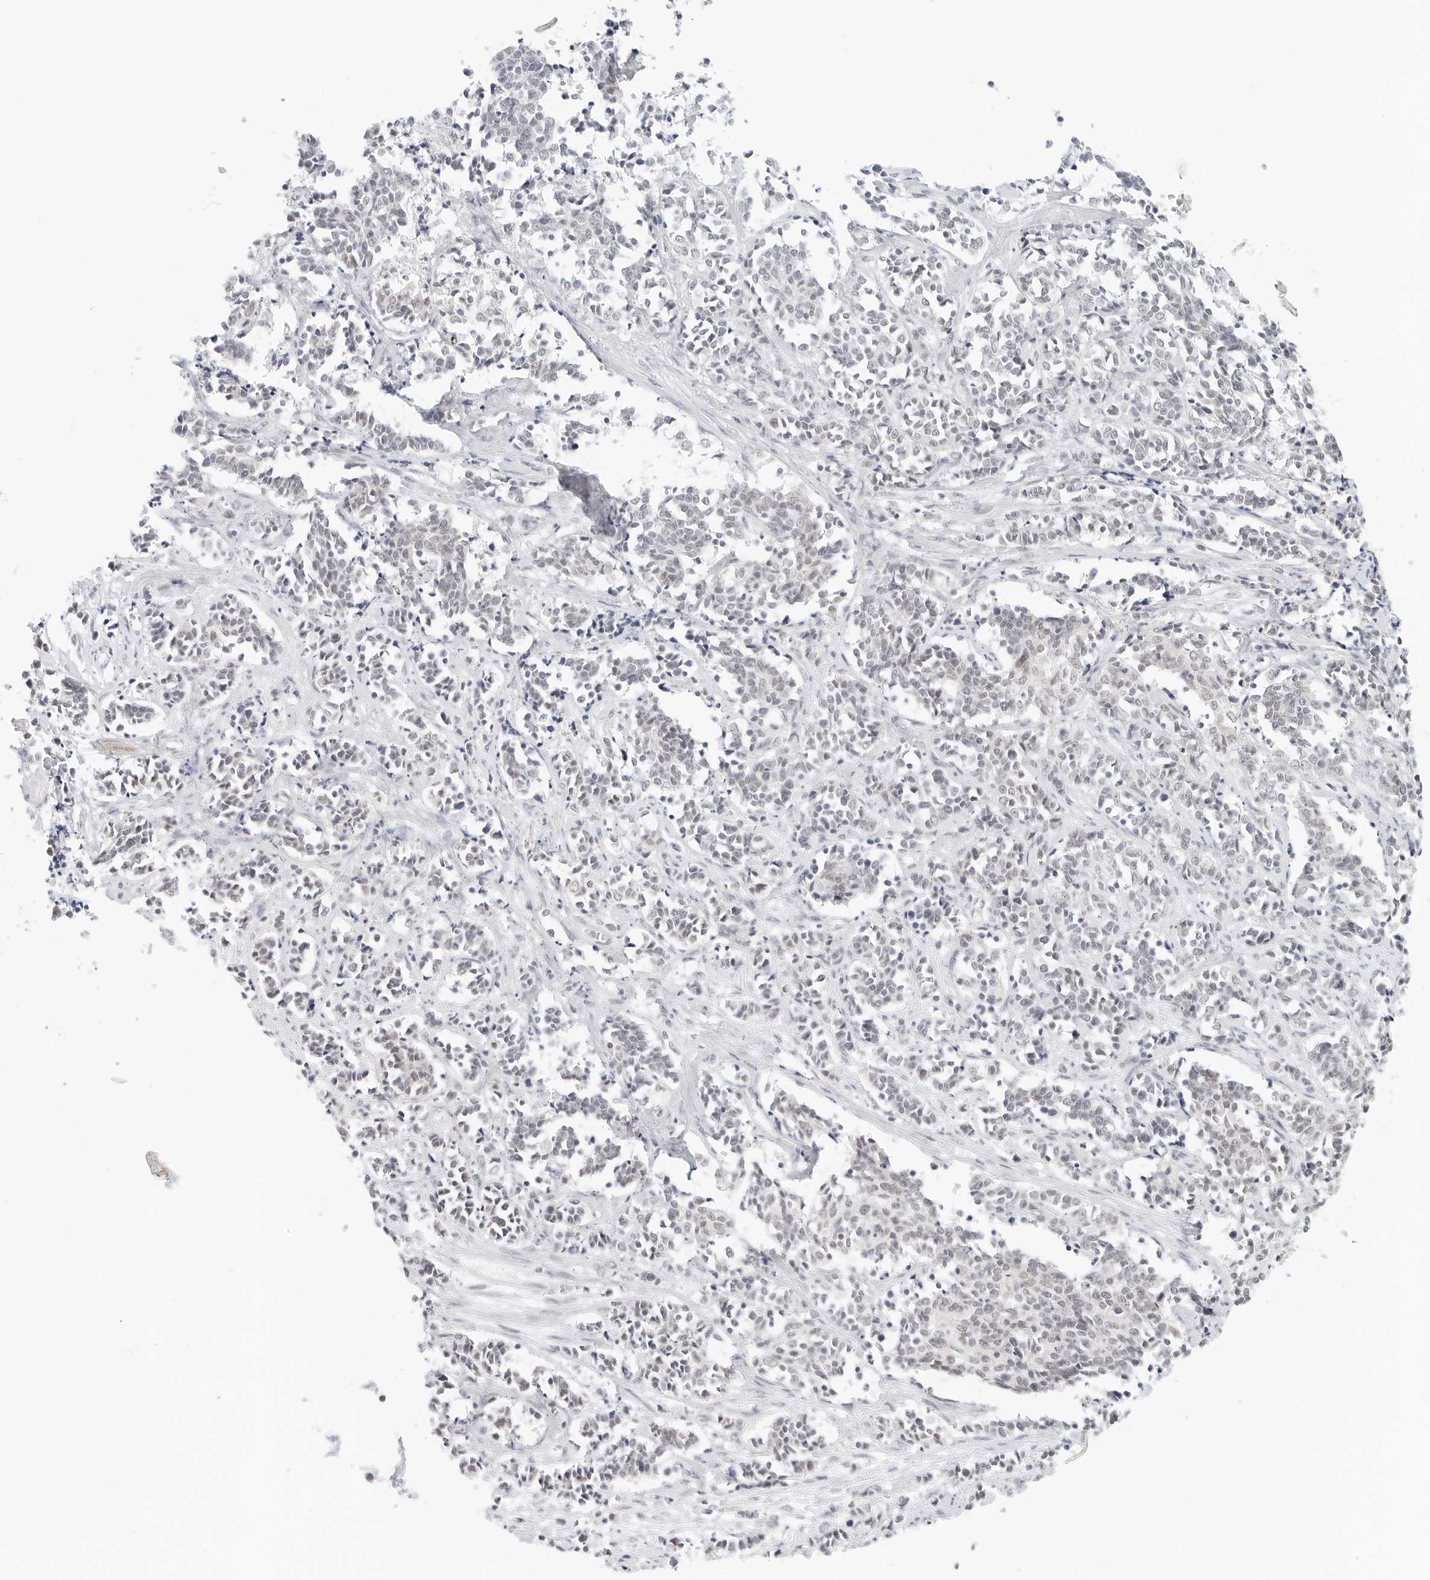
{"staining": {"intensity": "negative", "quantity": "none", "location": "none"}, "tissue": "cervical cancer", "cell_type": "Tumor cells", "image_type": "cancer", "snomed": [{"axis": "morphology", "description": "Normal tissue, NOS"}, {"axis": "morphology", "description": "Squamous cell carcinoma, NOS"}, {"axis": "topography", "description": "Cervix"}], "caption": "A high-resolution histopathology image shows immunohistochemistry (IHC) staining of squamous cell carcinoma (cervical), which demonstrates no significant staining in tumor cells.", "gene": "NEO1", "patient": {"sex": "female", "age": 35}}